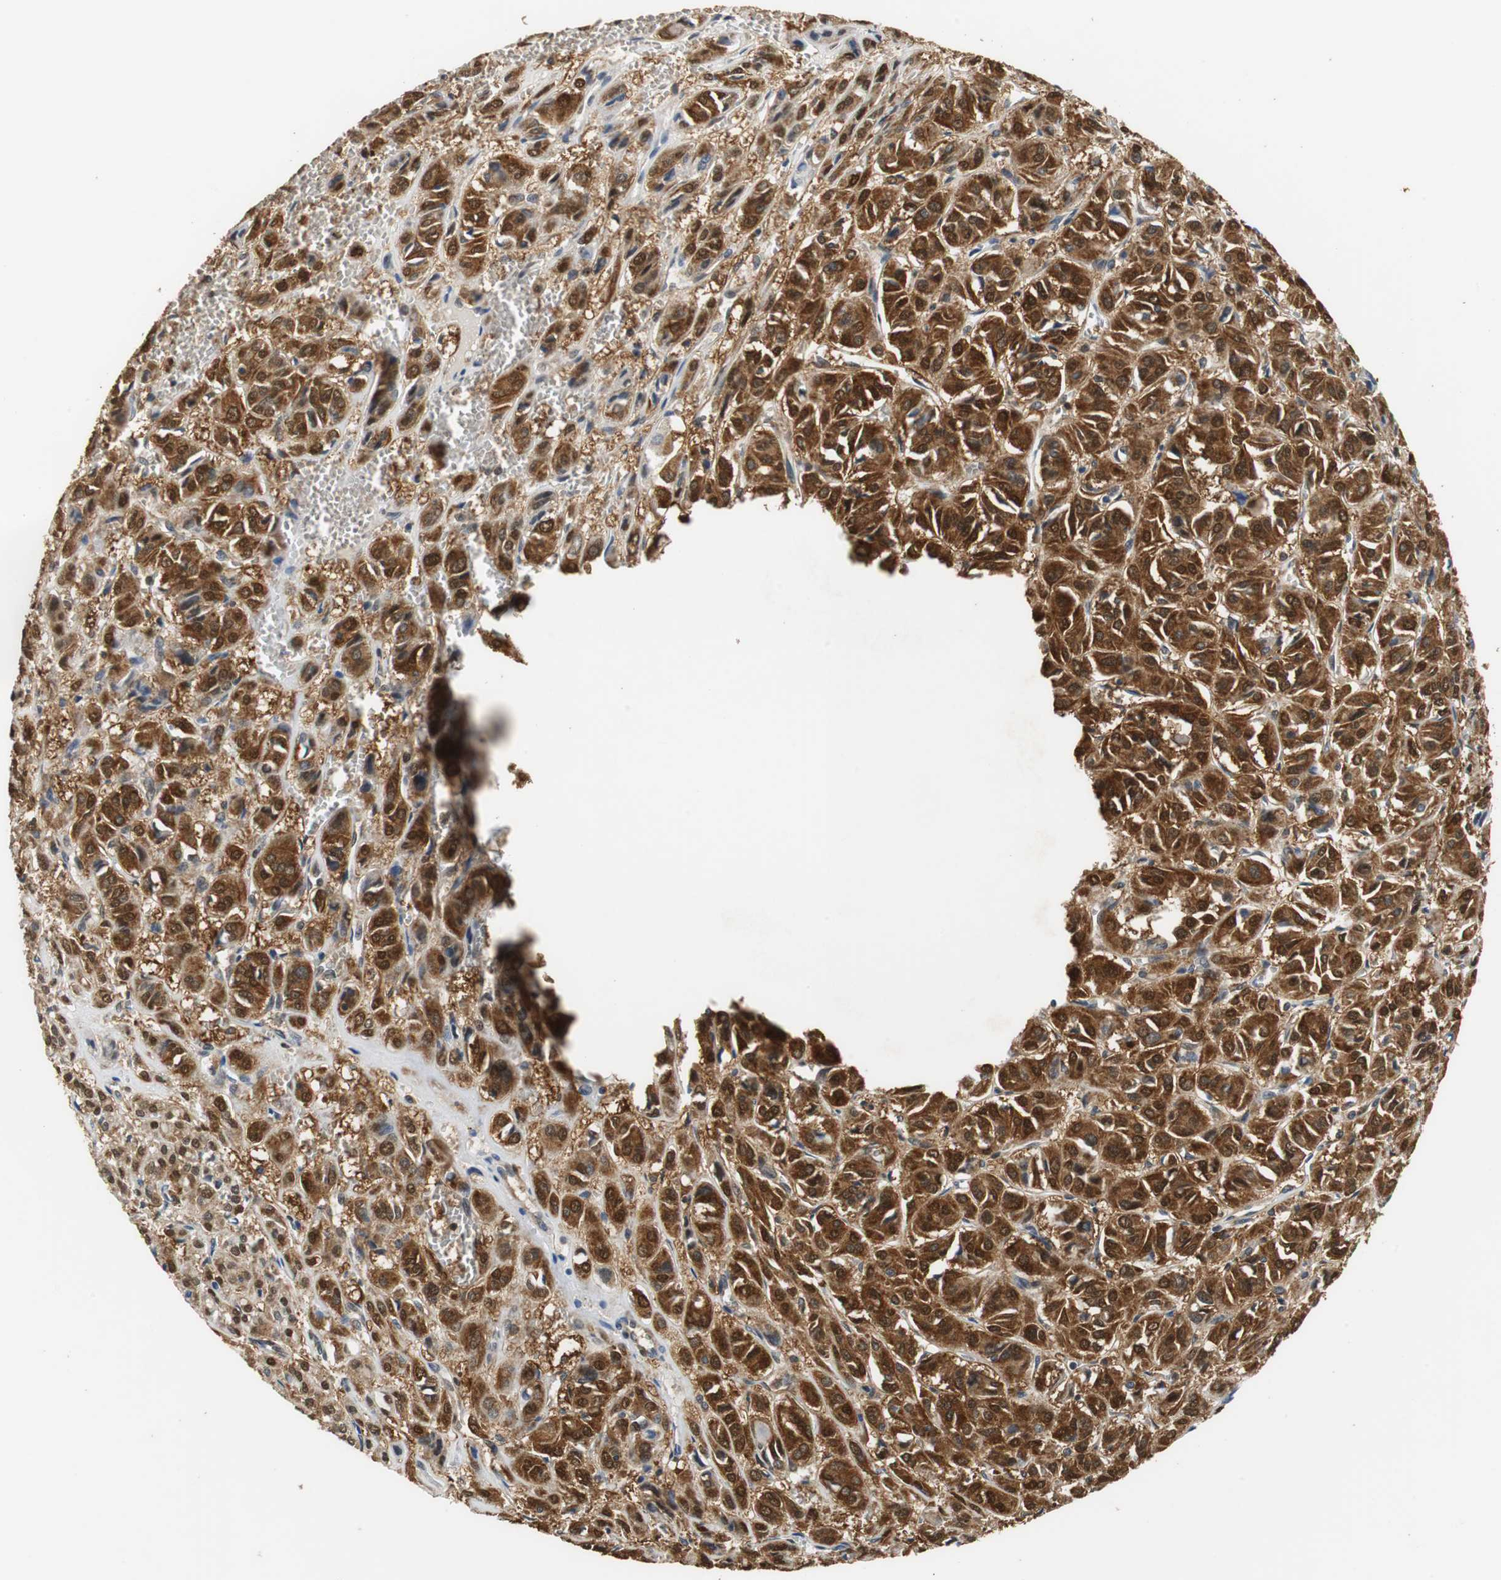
{"staining": {"intensity": "strong", "quantity": ">75%", "location": "cytoplasmic/membranous,nuclear"}, "tissue": "thyroid cancer", "cell_type": "Tumor cells", "image_type": "cancer", "snomed": [{"axis": "morphology", "description": "Follicular adenoma carcinoma, NOS"}, {"axis": "topography", "description": "Thyroid gland"}], "caption": "A histopathology image of human thyroid follicular adenoma carcinoma stained for a protein reveals strong cytoplasmic/membranous and nuclear brown staining in tumor cells. The protein of interest is stained brown, and the nuclei are stained in blue (DAB (3,3'-diaminobenzidine) IHC with brightfield microscopy, high magnification).", "gene": "UBQLN2", "patient": {"sex": "female", "age": 71}}